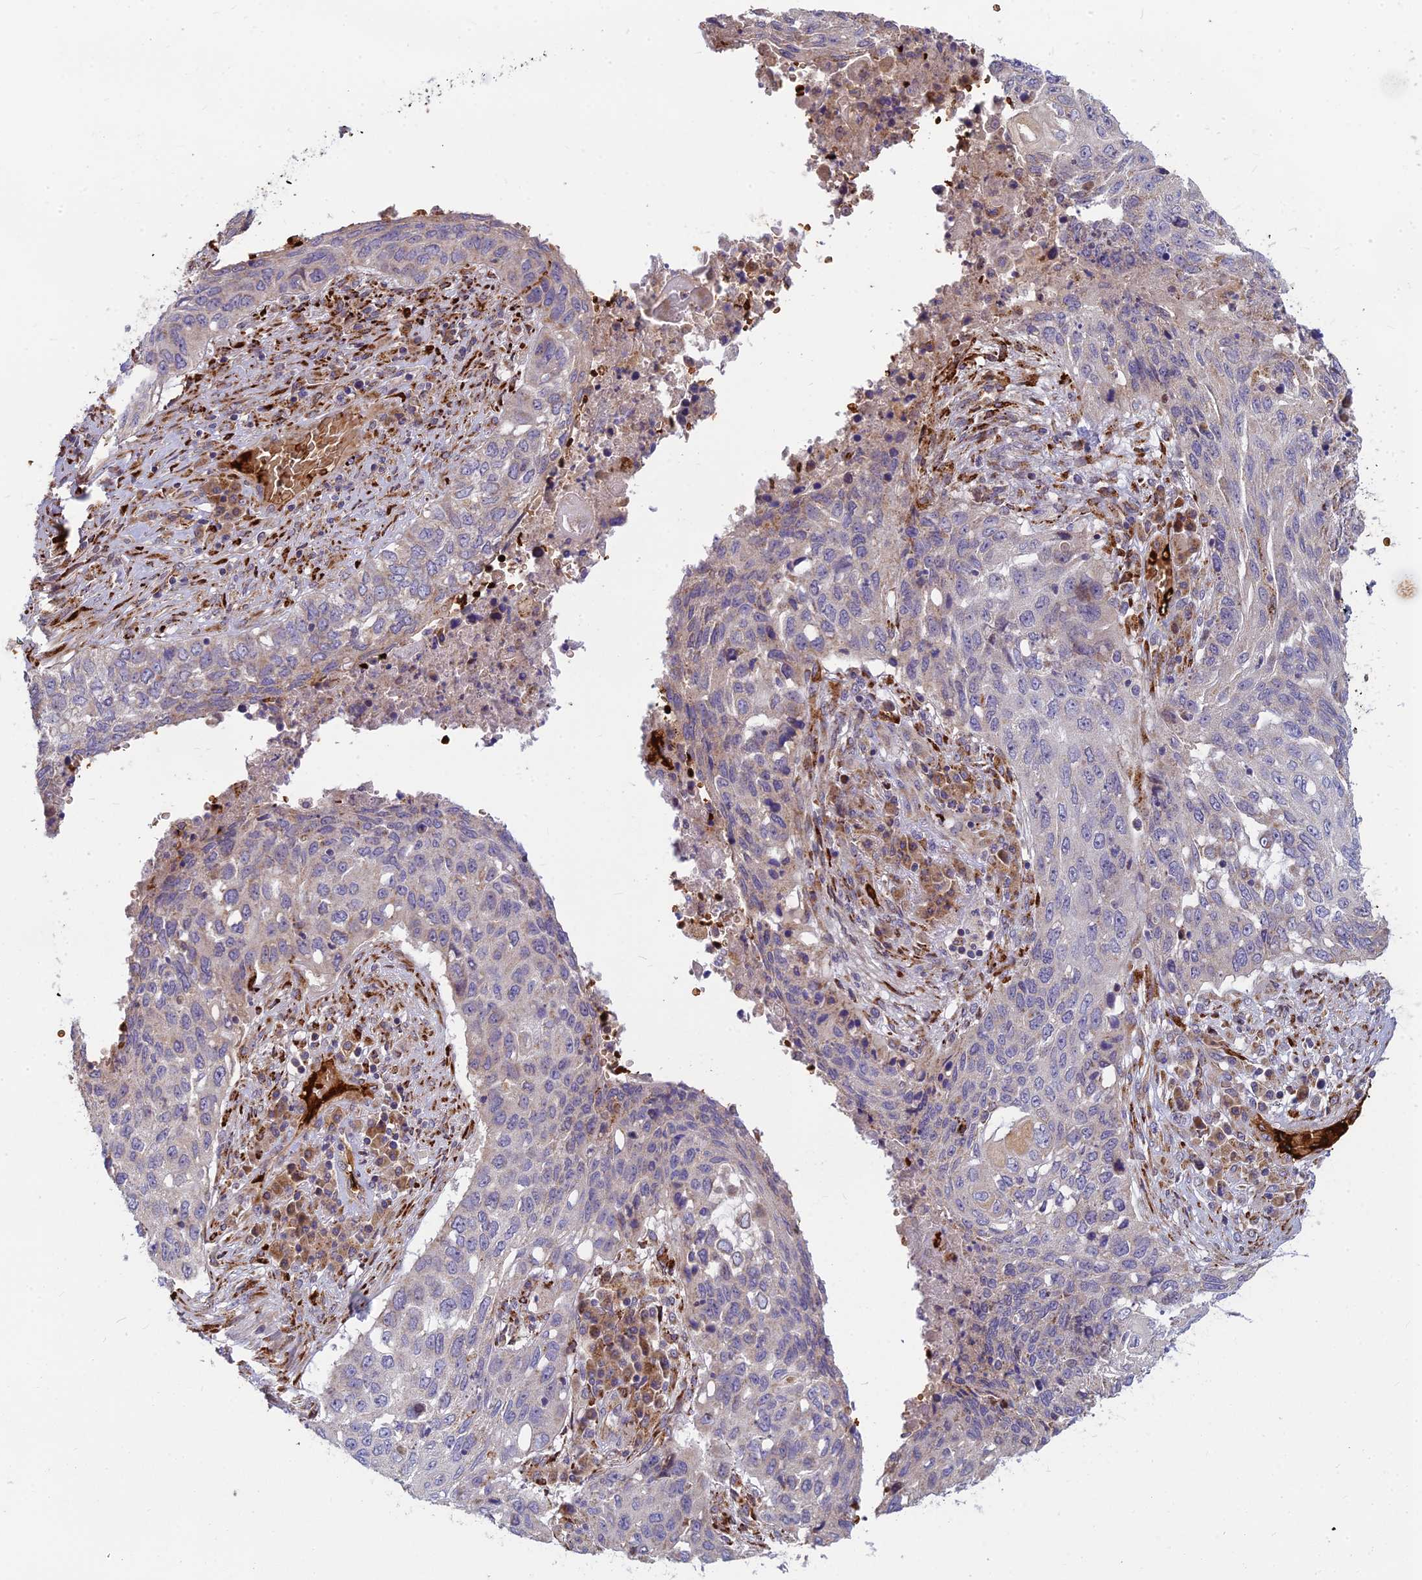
{"staining": {"intensity": "weak", "quantity": "<25%", "location": "cytoplasmic/membranous"}, "tissue": "lung cancer", "cell_type": "Tumor cells", "image_type": "cancer", "snomed": [{"axis": "morphology", "description": "Squamous cell carcinoma, NOS"}, {"axis": "topography", "description": "Lung"}], "caption": "Tumor cells show no significant protein positivity in lung squamous cell carcinoma.", "gene": "UFSP2", "patient": {"sex": "female", "age": 63}}